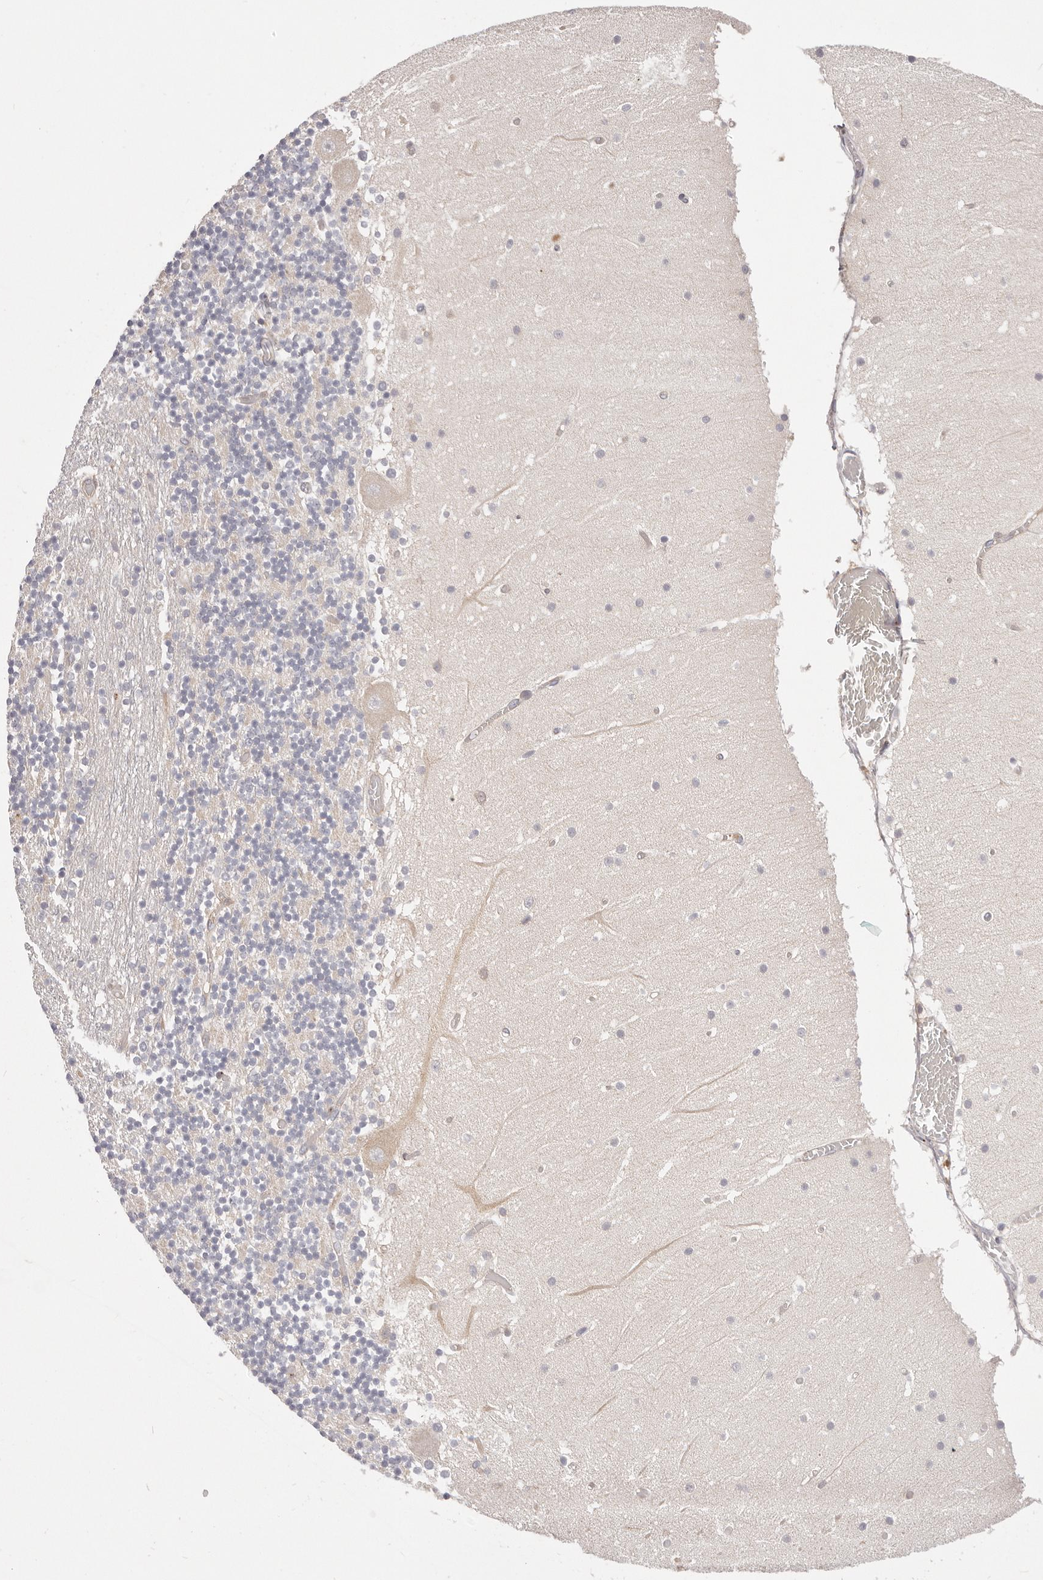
{"staining": {"intensity": "negative", "quantity": "none", "location": "none"}, "tissue": "cerebellum", "cell_type": "Cells in granular layer", "image_type": "normal", "snomed": [{"axis": "morphology", "description": "Normal tissue, NOS"}, {"axis": "topography", "description": "Cerebellum"}], "caption": "High magnification brightfield microscopy of unremarkable cerebellum stained with DAB (3,3'-diaminobenzidine) (brown) and counterstained with hematoxylin (blue): cells in granular layer show no significant staining. Brightfield microscopy of immunohistochemistry (IHC) stained with DAB (brown) and hematoxylin (blue), captured at high magnification.", "gene": "KCMF1", "patient": {"sex": "female", "age": 28}}